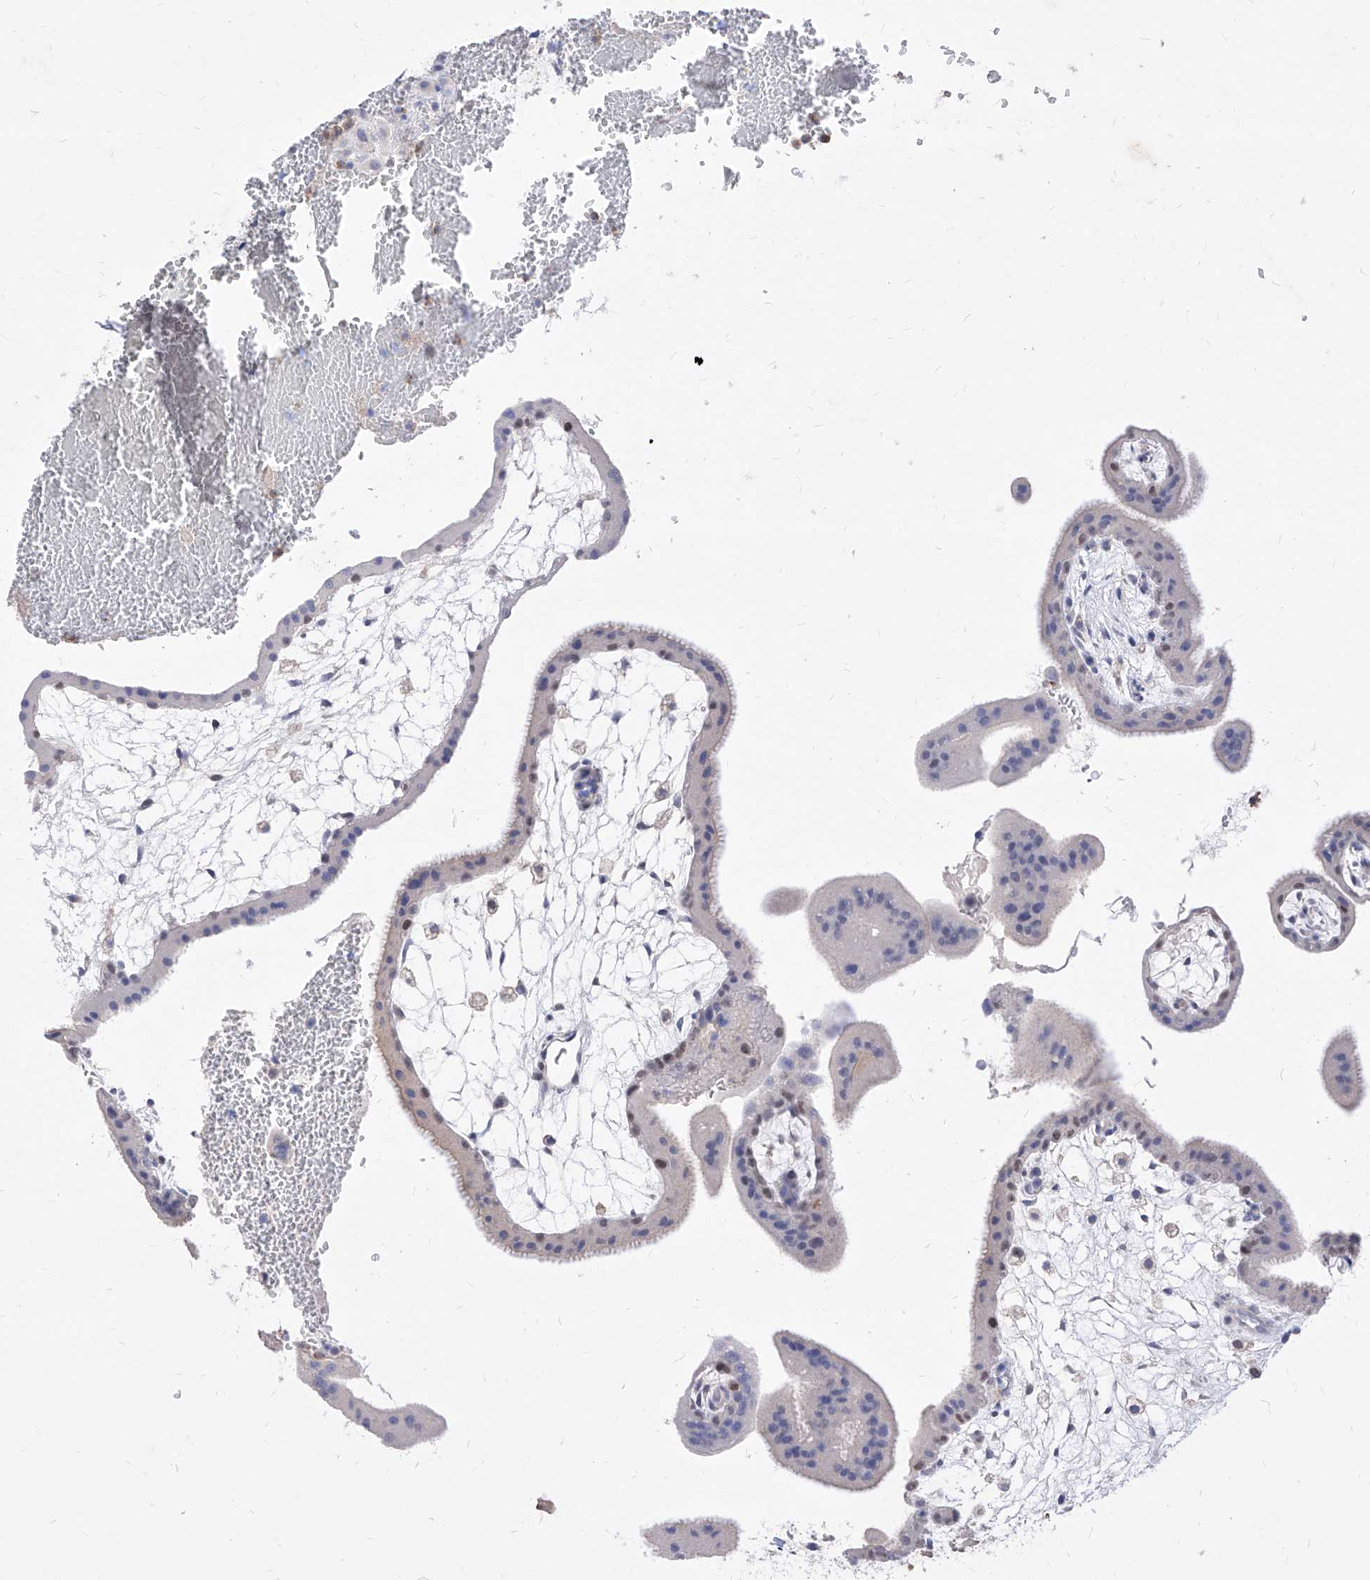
{"staining": {"intensity": "strong", "quantity": "<25%", "location": "cytoplasmic/membranous"}, "tissue": "placenta", "cell_type": "Decidual cells", "image_type": "normal", "snomed": [{"axis": "morphology", "description": "Normal tissue, NOS"}, {"axis": "topography", "description": "Placenta"}], "caption": "DAB (3,3'-diaminobenzidine) immunohistochemical staining of normal placenta displays strong cytoplasmic/membranous protein positivity in approximately <25% of decidual cells.", "gene": "VAX1", "patient": {"sex": "female", "age": 35}}